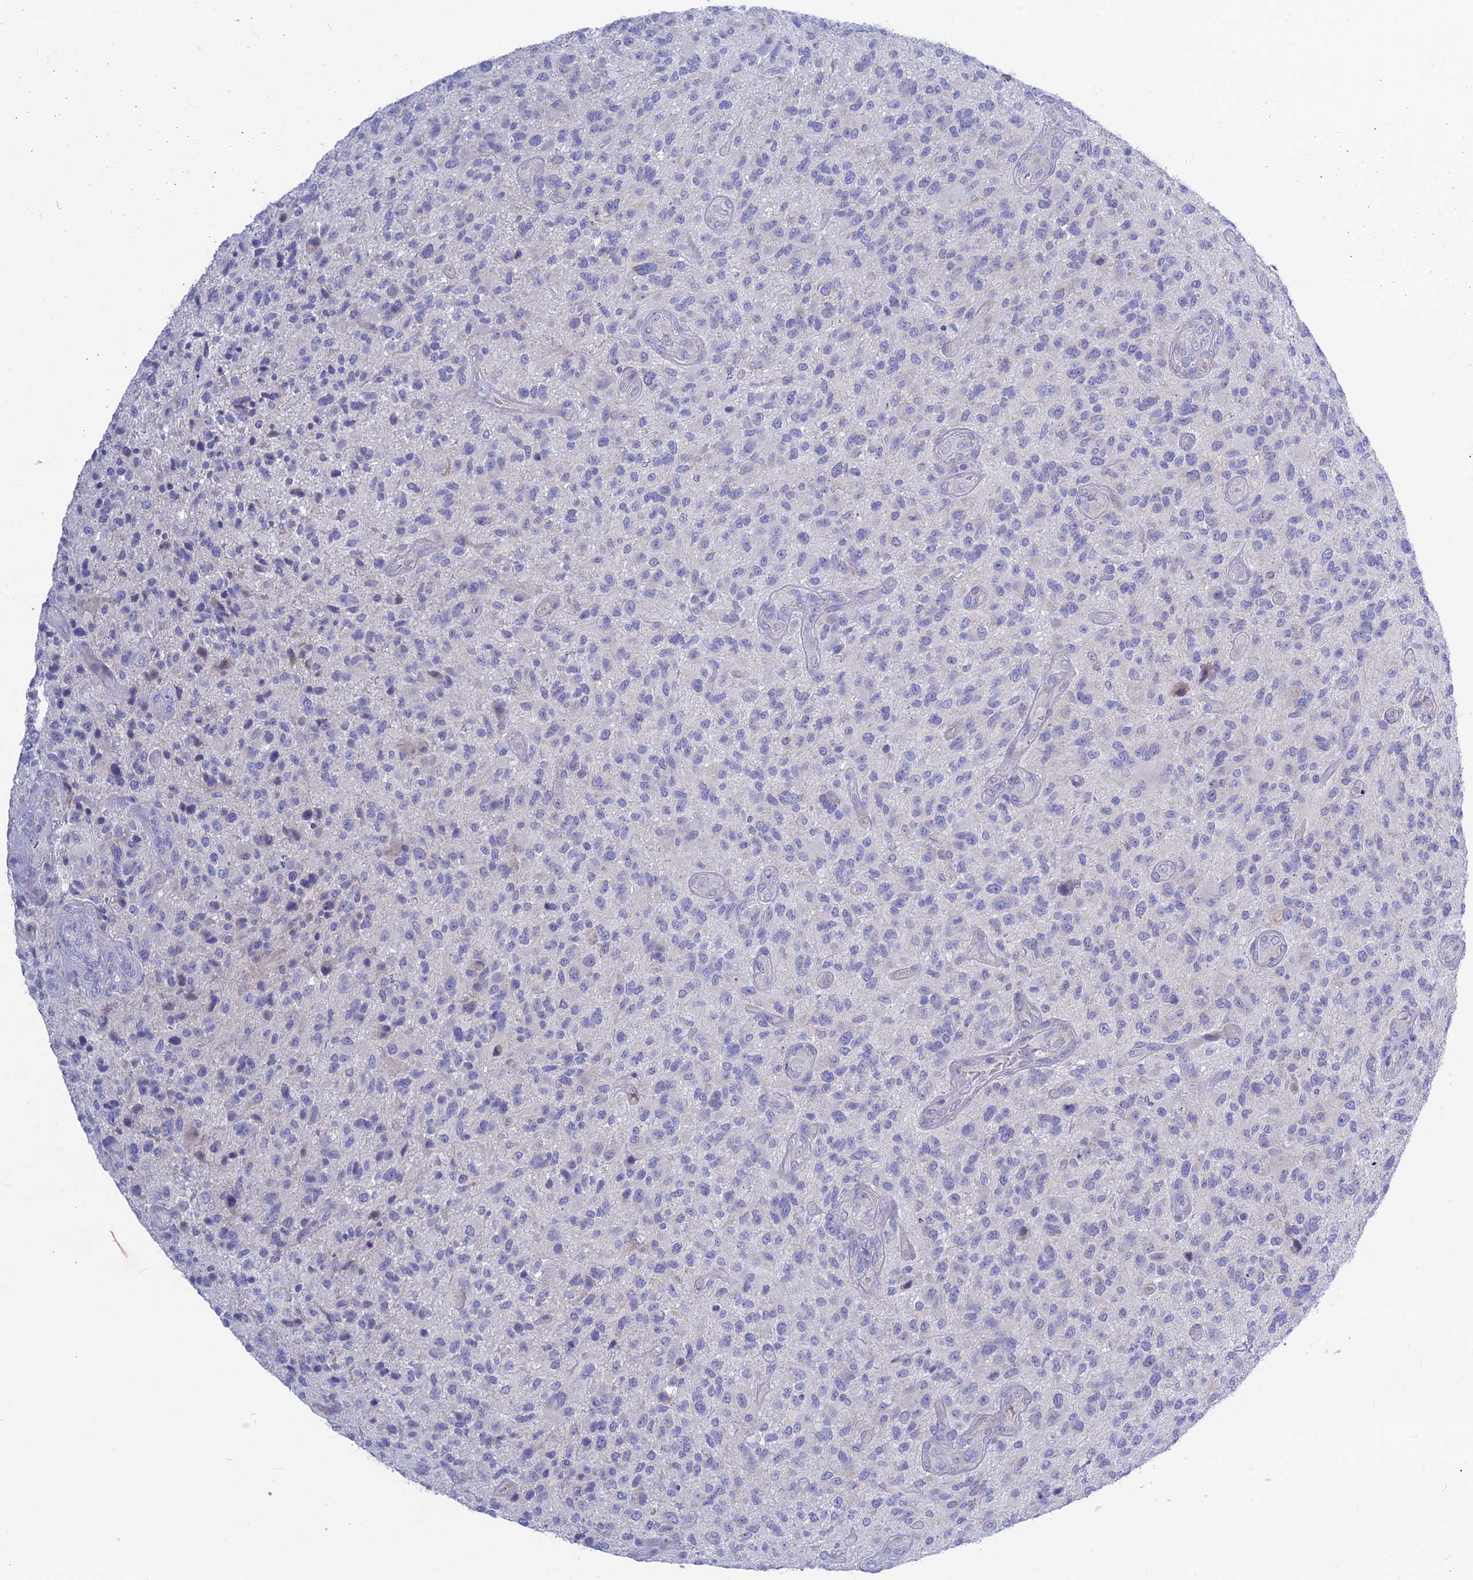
{"staining": {"intensity": "negative", "quantity": "none", "location": "none"}, "tissue": "glioma", "cell_type": "Tumor cells", "image_type": "cancer", "snomed": [{"axis": "morphology", "description": "Glioma, malignant, High grade"}, {"axis": "topography", "description": "Brain"}], "caption": "This is a image of immunohistochemistry staining of glioma, which shows no staining in tumor cells.", "gene": "SNTN", "patient": {"sex": "male", "age": 47}}